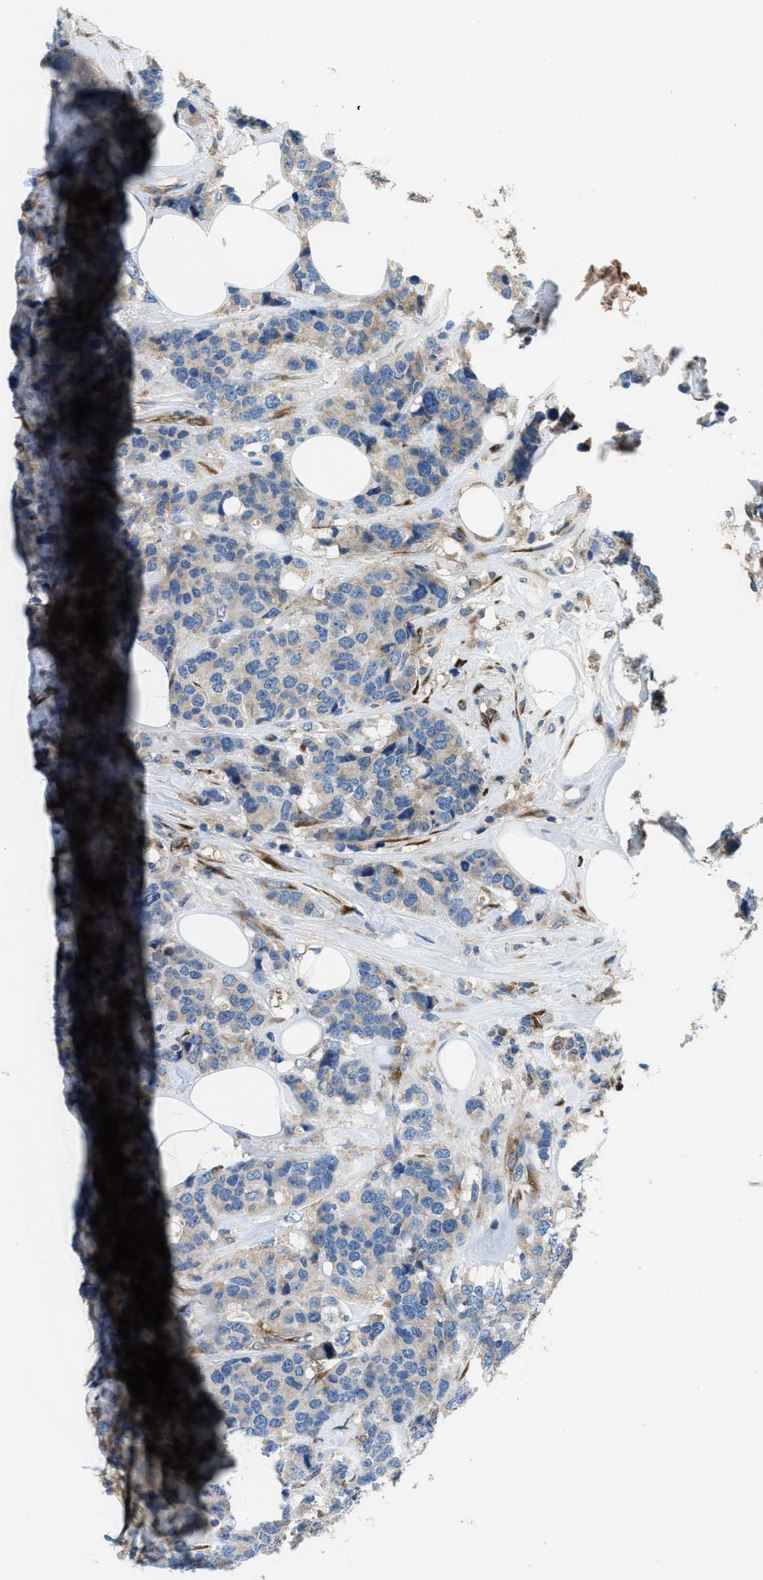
{"staining": {"intensity": "weak", "quantity": "<25%", "location": "cytoplasmic/membranous"}, "tissue": "breast cancer", "cell_type": "Tumor cells", "image_type": "cancer", "snomed": [{"axis": "morphology", "description": "Lobular carcinoma"}, {"axis": "topography", "description": "Breast"}], "caption": "Tumor cells show no significant expression in breast cancer (lobular carcinoma).", "gene": "GIMAP8", "patient": {"sex": "female", "age": 59}}